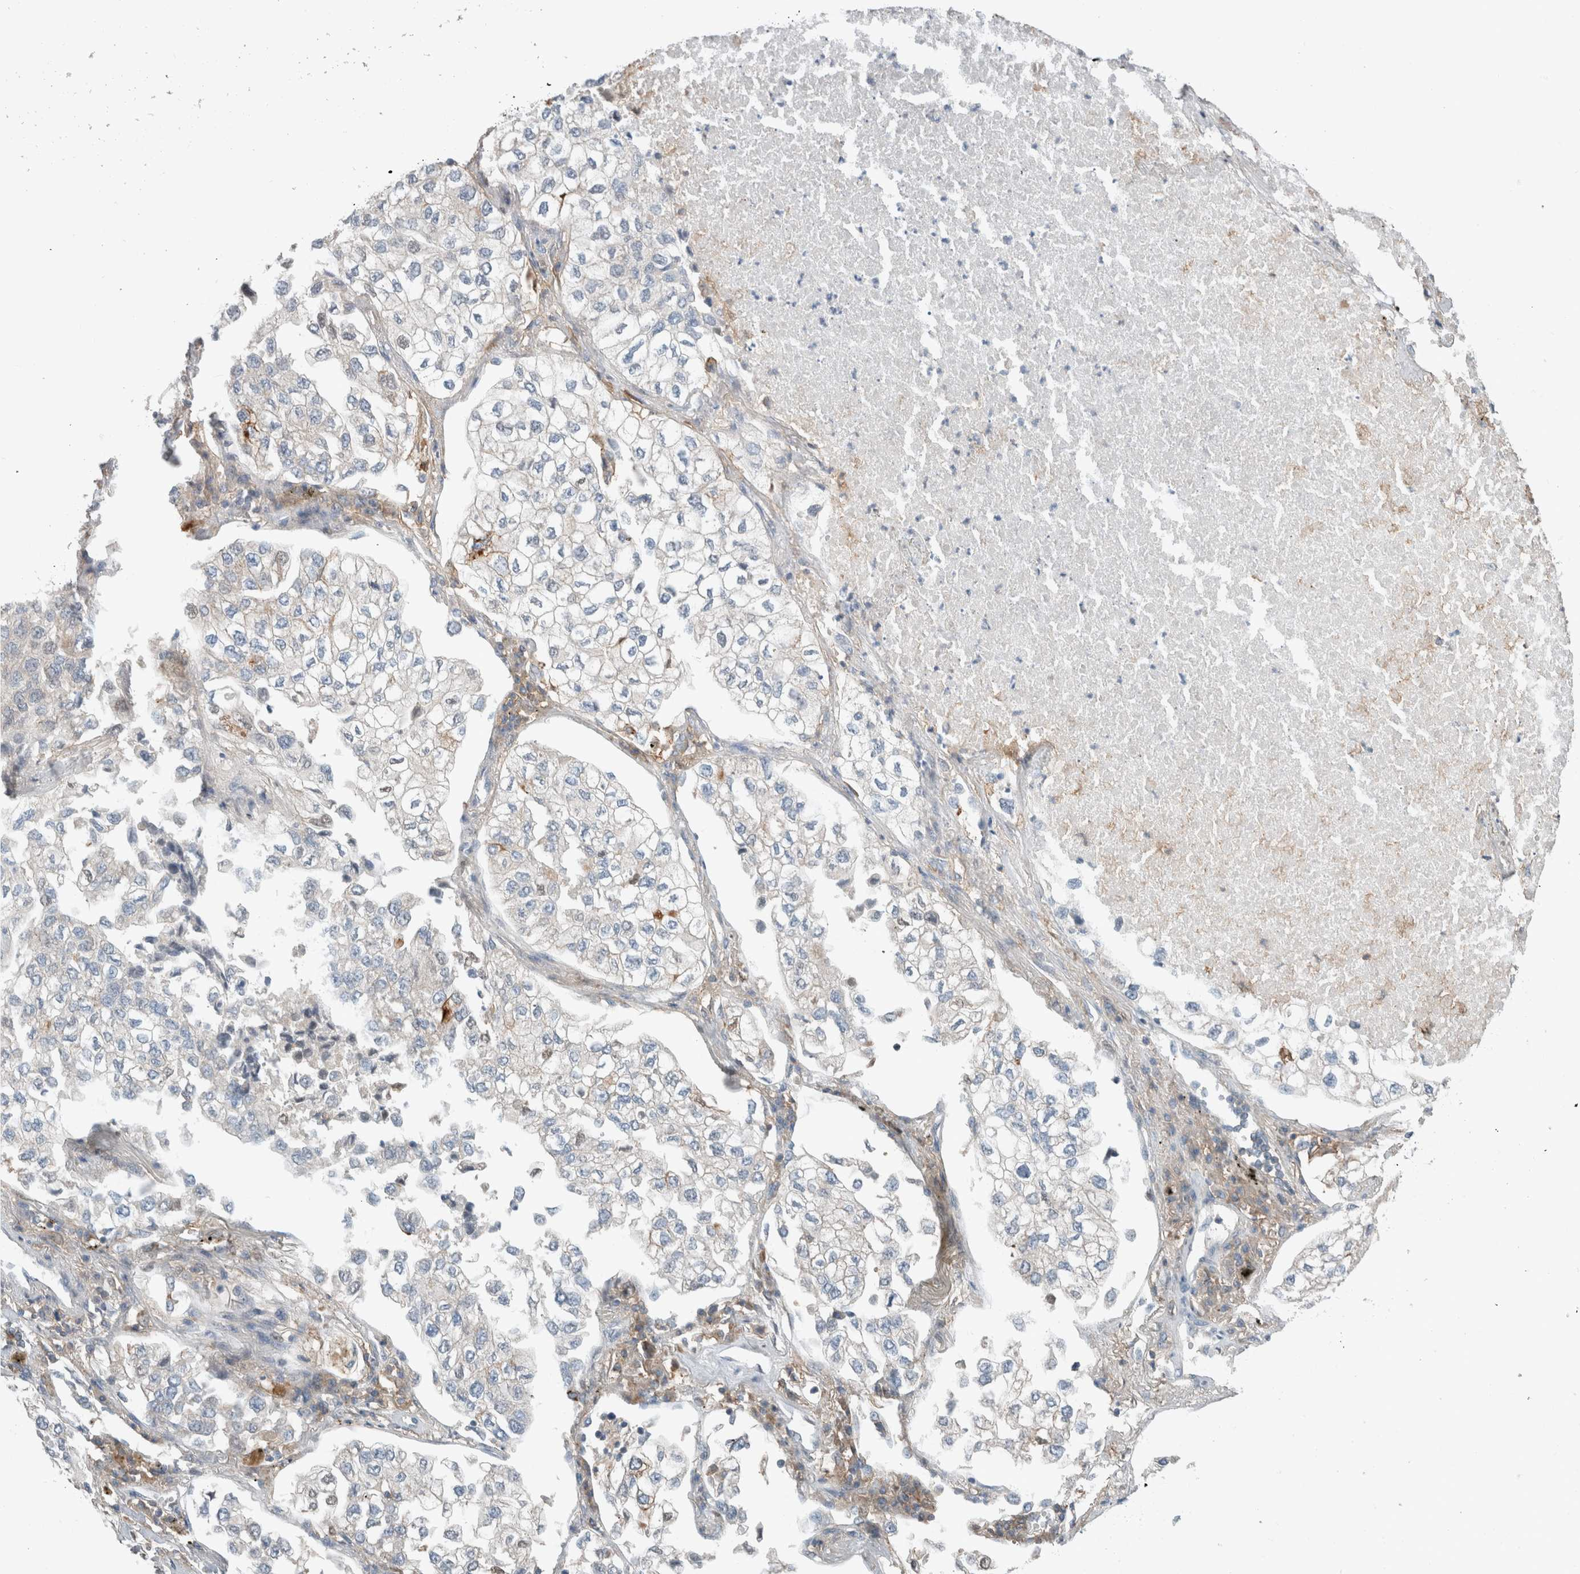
{"staining": {"intensity": "negative", "quantity": "none", "location": "none"}, "tissue": "lung cancer", "cell_type": "Tumor cells", "image_type": "cancer", "snomed": [{"axis": "morphology", "description": "Adenocarcinoma, NOS"}, {"axis": "topography", "description": "Lung"}], "caption": "Immunohistochemistry (IHC) of lung cancer (adenocarcinoma) reveals no expression in tumor cells. (DAB (3,3'-diaminobenzidine) immunohistochemistry with hematoxylin counter stain).", "gene": "ERCC6L2", "patient": {"sex": "male", "age": 63}}